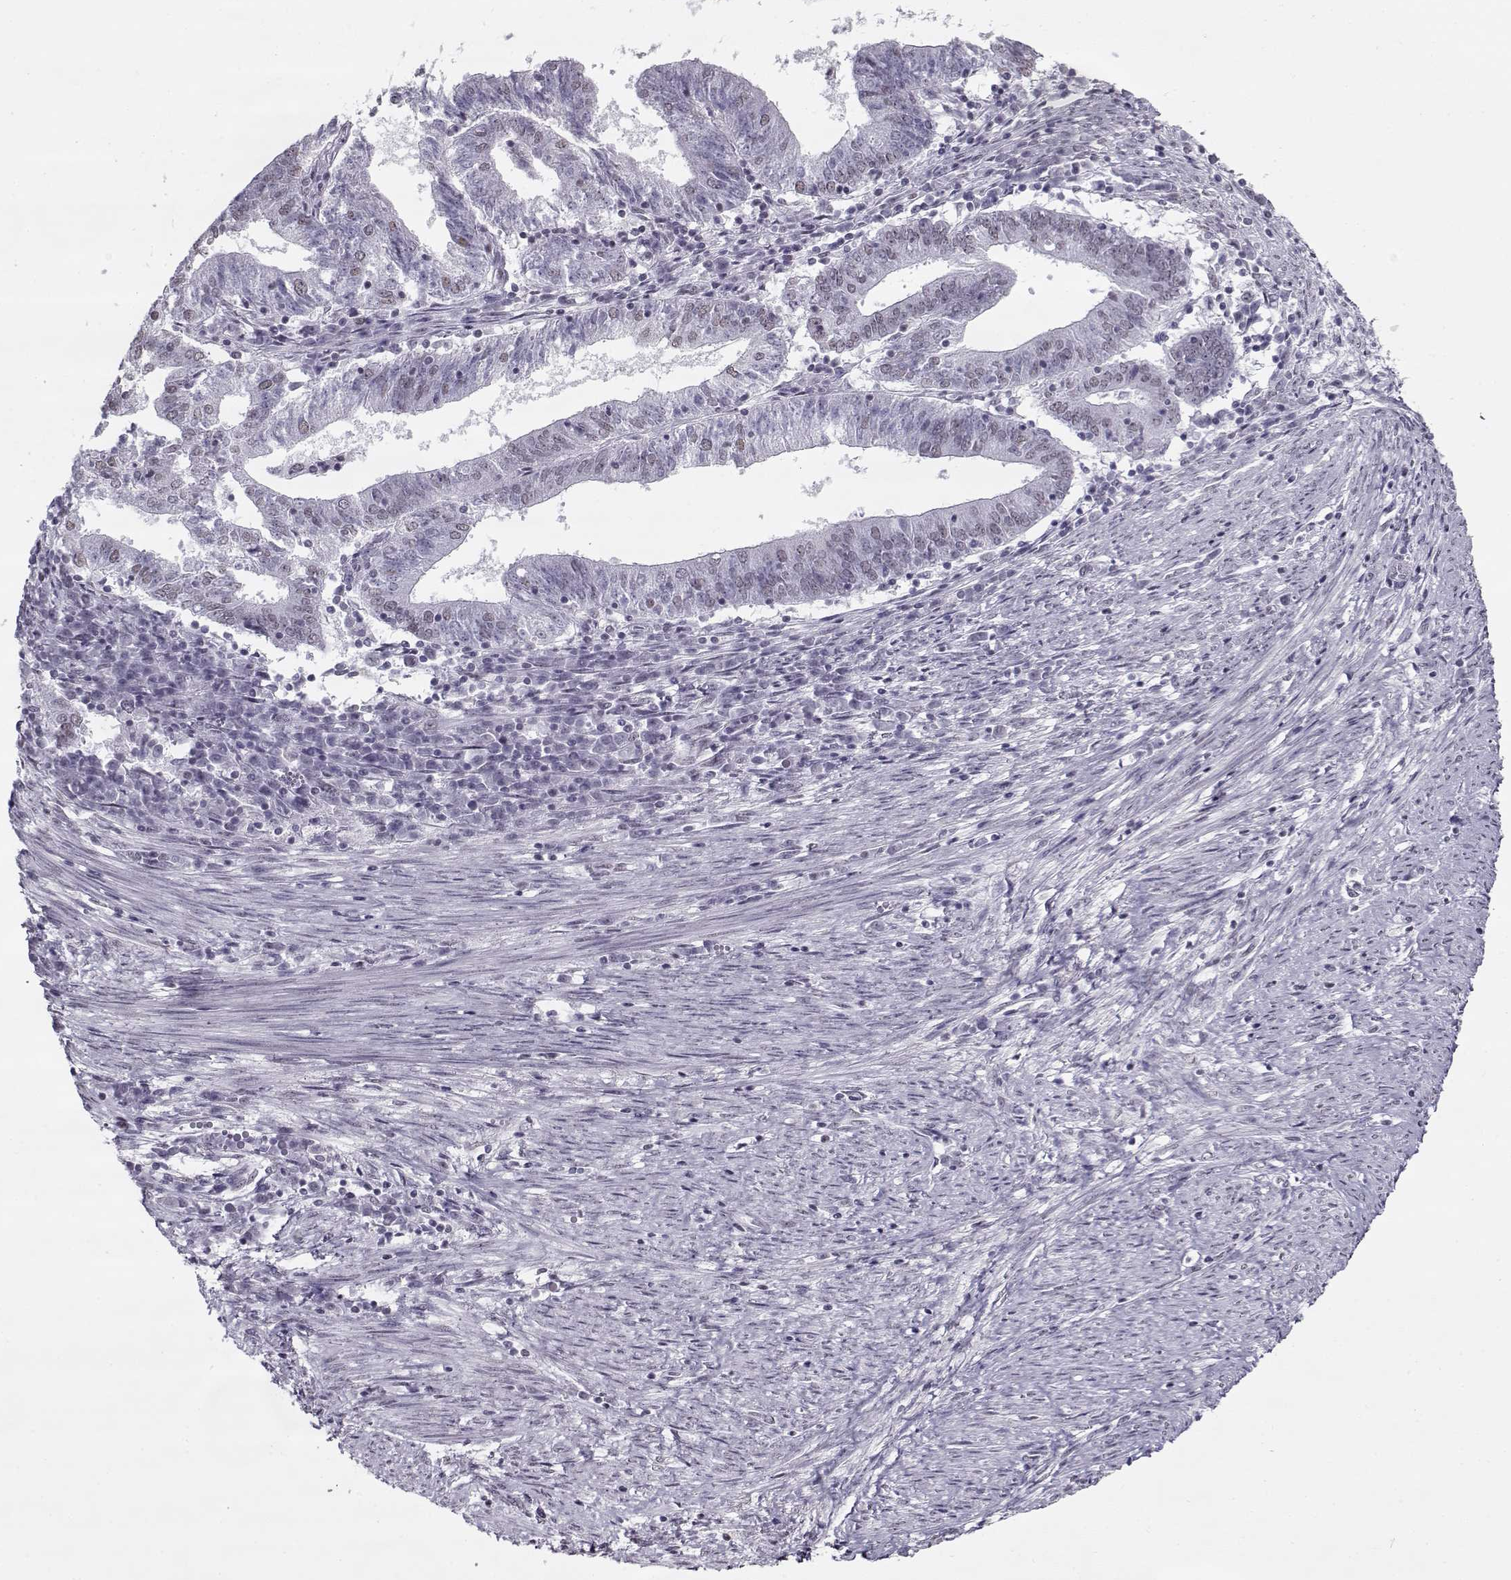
{"staining": {"intensity": "weak", "quantity": "<25%", "location": "nuclear"}, "tissue": "endometrial cancer", "cell_type": "Tumor cells", "image_type": "cancer", "snomed": [{"axis": "morphology", "description": "Adenocarcinoma, NOS"}, {"axis": "topography", "description": "Endometrium"}], "caption": "This is a image of immunohistochemistry staining of endometrial cancer, which shows no staining in tumor cells.", "gene": "PRMT8", "patient": {"sex": "female", "age": 82}}